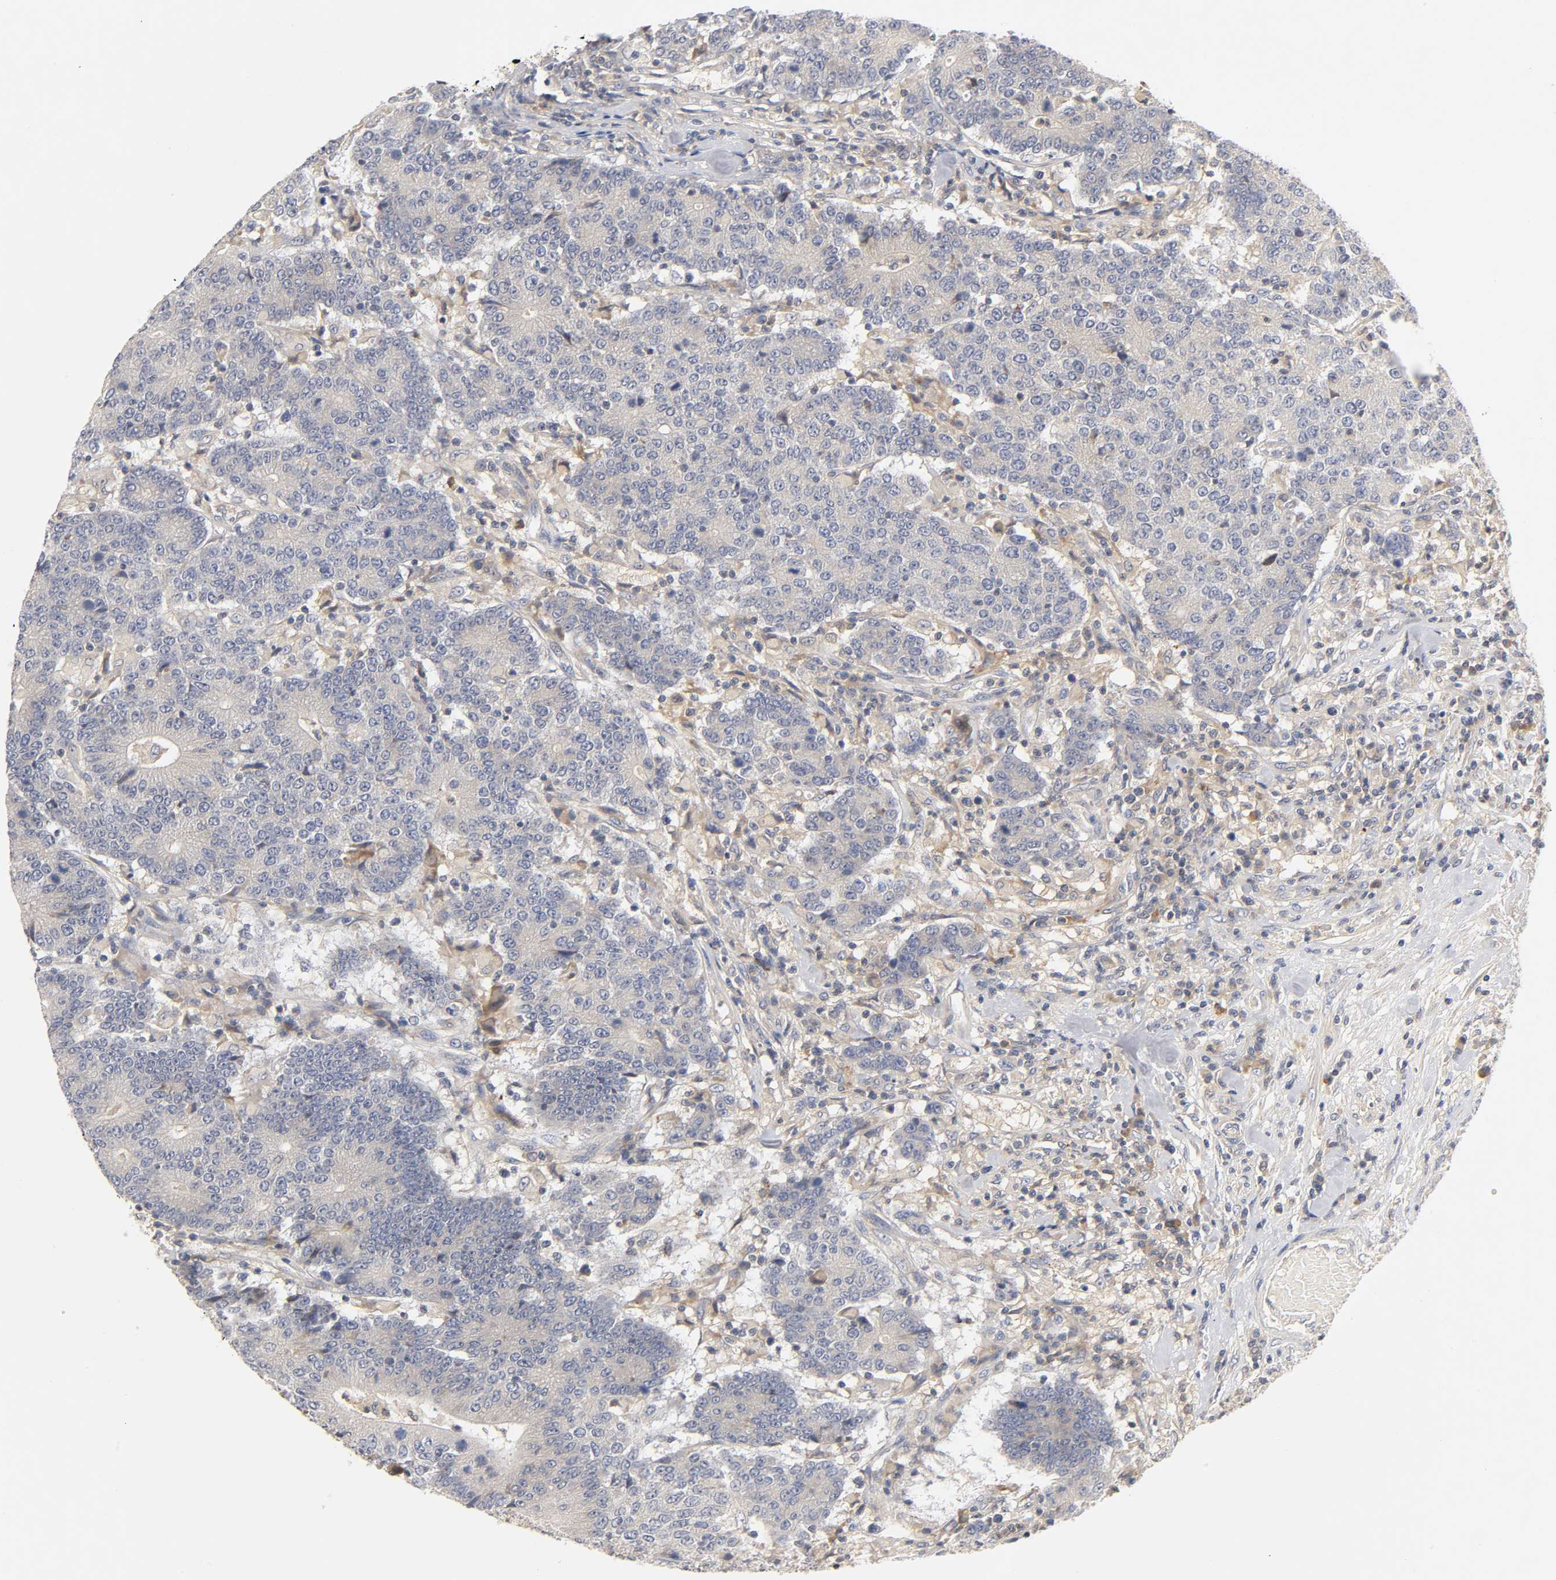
{"staining": {"intensity": "weak", "quantity": "25%-75%", "location": "cytoplasmic/membranous"}, "tissue": "colorectal cancer", "cell_type": "Tumor cells", "image_type": "cancer", "snomed": [{"axis": "morphology", "description": "Normal tissue, NOS"}, {"axis": "morphology", "description": "Adenocarcinoma, NOS"}, {"axis": "topography", "description": "Colon"}], "caption": "A brown stain shows weak cytoplasmic/membranous expression of a protein in colorectal cancer tumor cells.", "gene": "RHOA", "patient": {"sex": "female", "age": 75}}